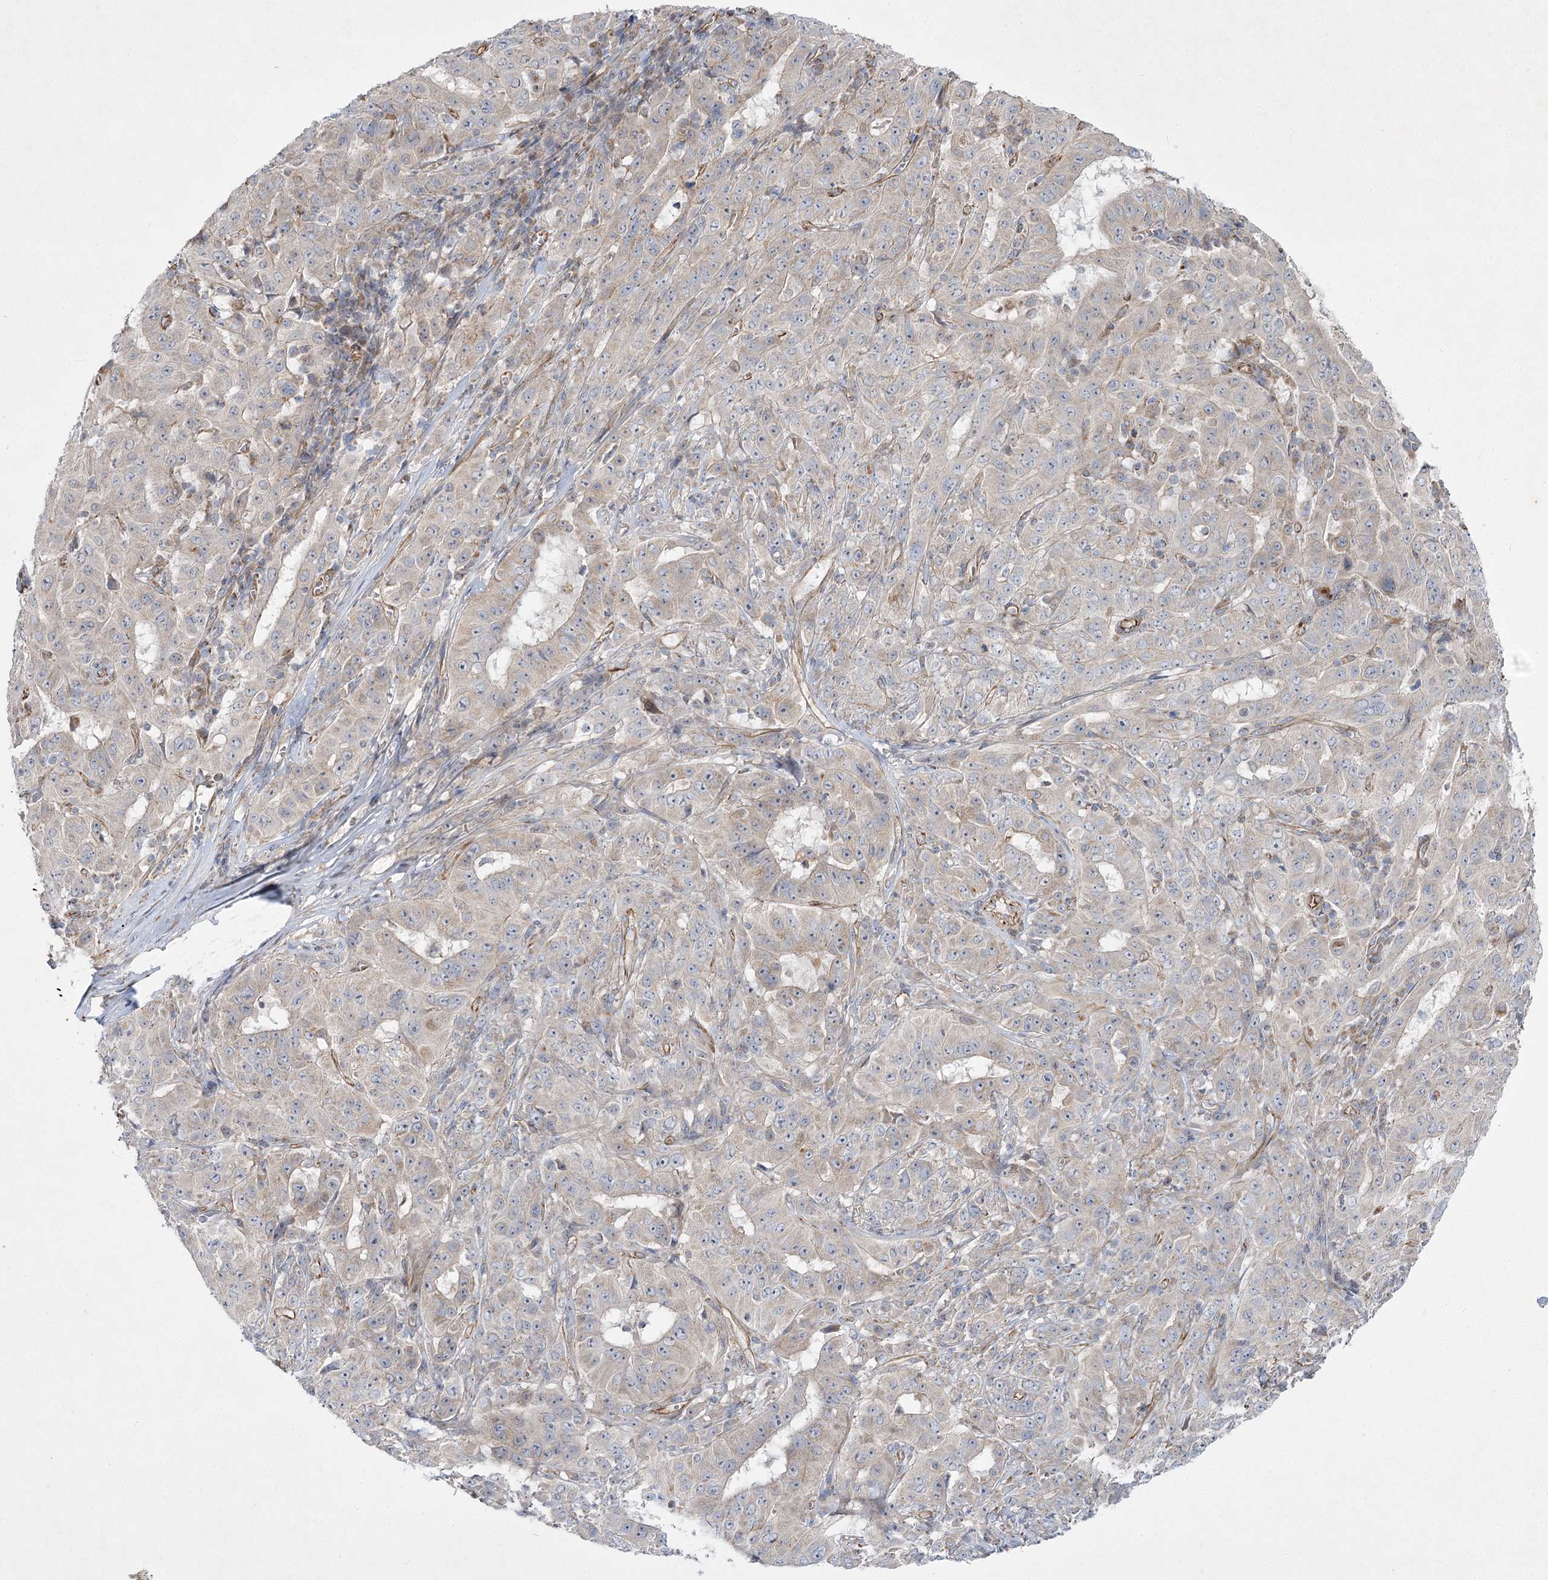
{"staining": {"intensity": "weak", "quantity": "<25%", "location": "cytoplasmic/membranous"}, "tissue": "pancreatic cancer", "cell_type": "Tumor cells", "image_type": "cancer", "snomed": [{"axis": "morphology", "description": "Adenocarcinoma, NOS"}, {"axis": "topography", "description": "Pancreas"}], "caption": "The immunohistochemistry (IHC) photomicrograph has no significant expression in tumor cells of pancreatic adenocarcinoma tissue.", "gene": "KIAA0825", "patient": {"sex": "male", "age": 63}}